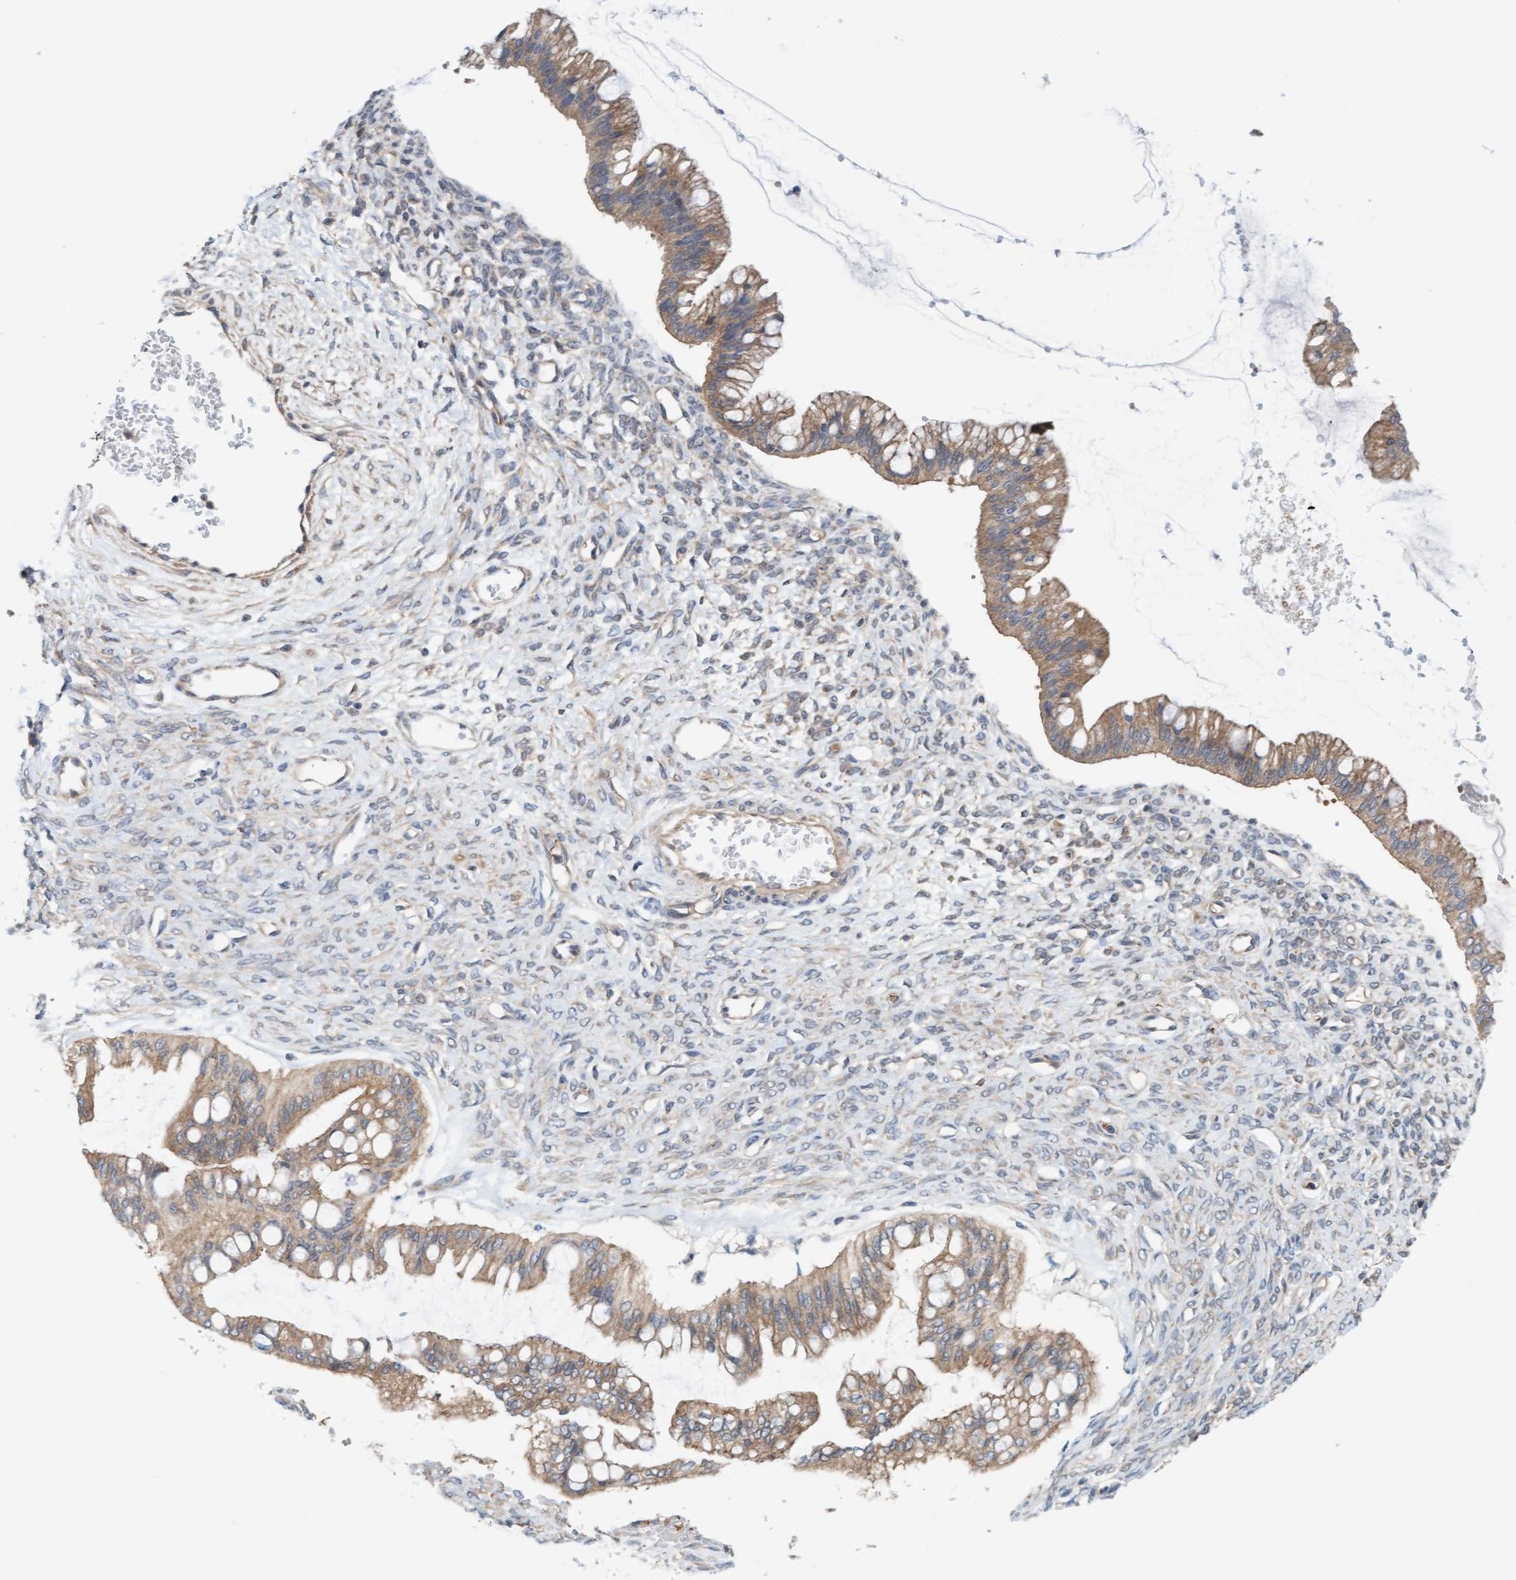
{"staining": {"intensity": "moderate", "quantity": ">75%", "location": "cytoplasmic/membranous"}, "tissue": "ovarian cancer", "cell_type": "Tumor cells", "image_type": "cancer", "snomed": [{"axis": "morphology", "description": "Cystadenocarcinoma, mucinous, NOS"}, {"axis": "topography", "description": "Ovary"}], "caption": "Tumor cells show medium levels of moderate cytoplasmic/membranous expression in approximately >75% of cells in human mucinous cystadenocarcinoma (ovarian).", "gene": "UBAP1", "patient": {"sex": "female", "age": 73}}